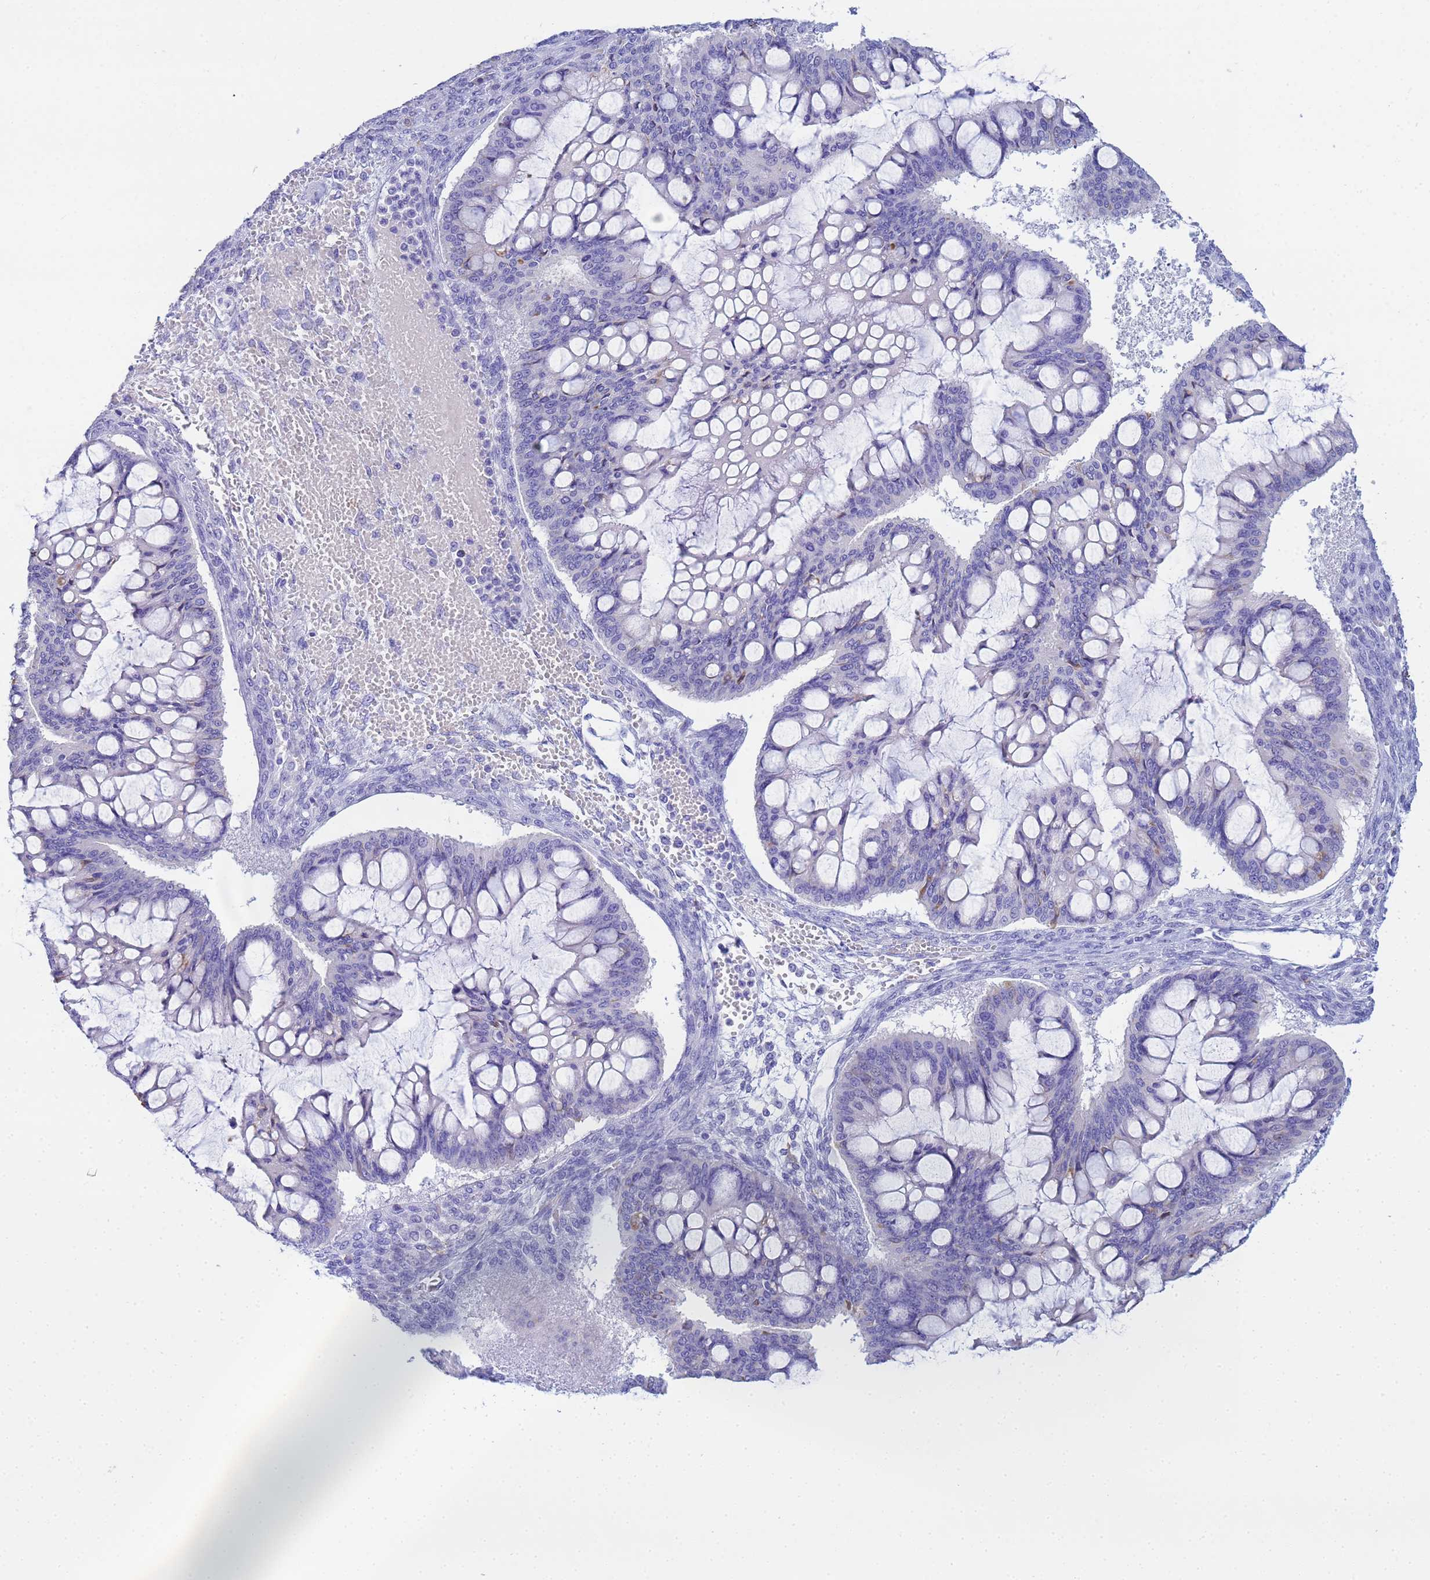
{"staining": {"intensity": "negative", "quantity": "none", "location": "none"}, "tissue": "ovarian cancer", "cell_type": "Tumor cells", "image_type": "cancer", "snomed": [{"axis": "morphology", "description": "Cystadenocarcinoma, mucinous, NOS"}, {"axis": "topography", "description": "Ovary"}], "caption": "High power microscopy histopathology image of an immunohistochemistry histopathology image of mucinous cystadenocarcinoma (ovarian), revealing no significant expression in tumor cells.", "gene": "AQP12A", "patient": {"sex": "female", "age": 73}}